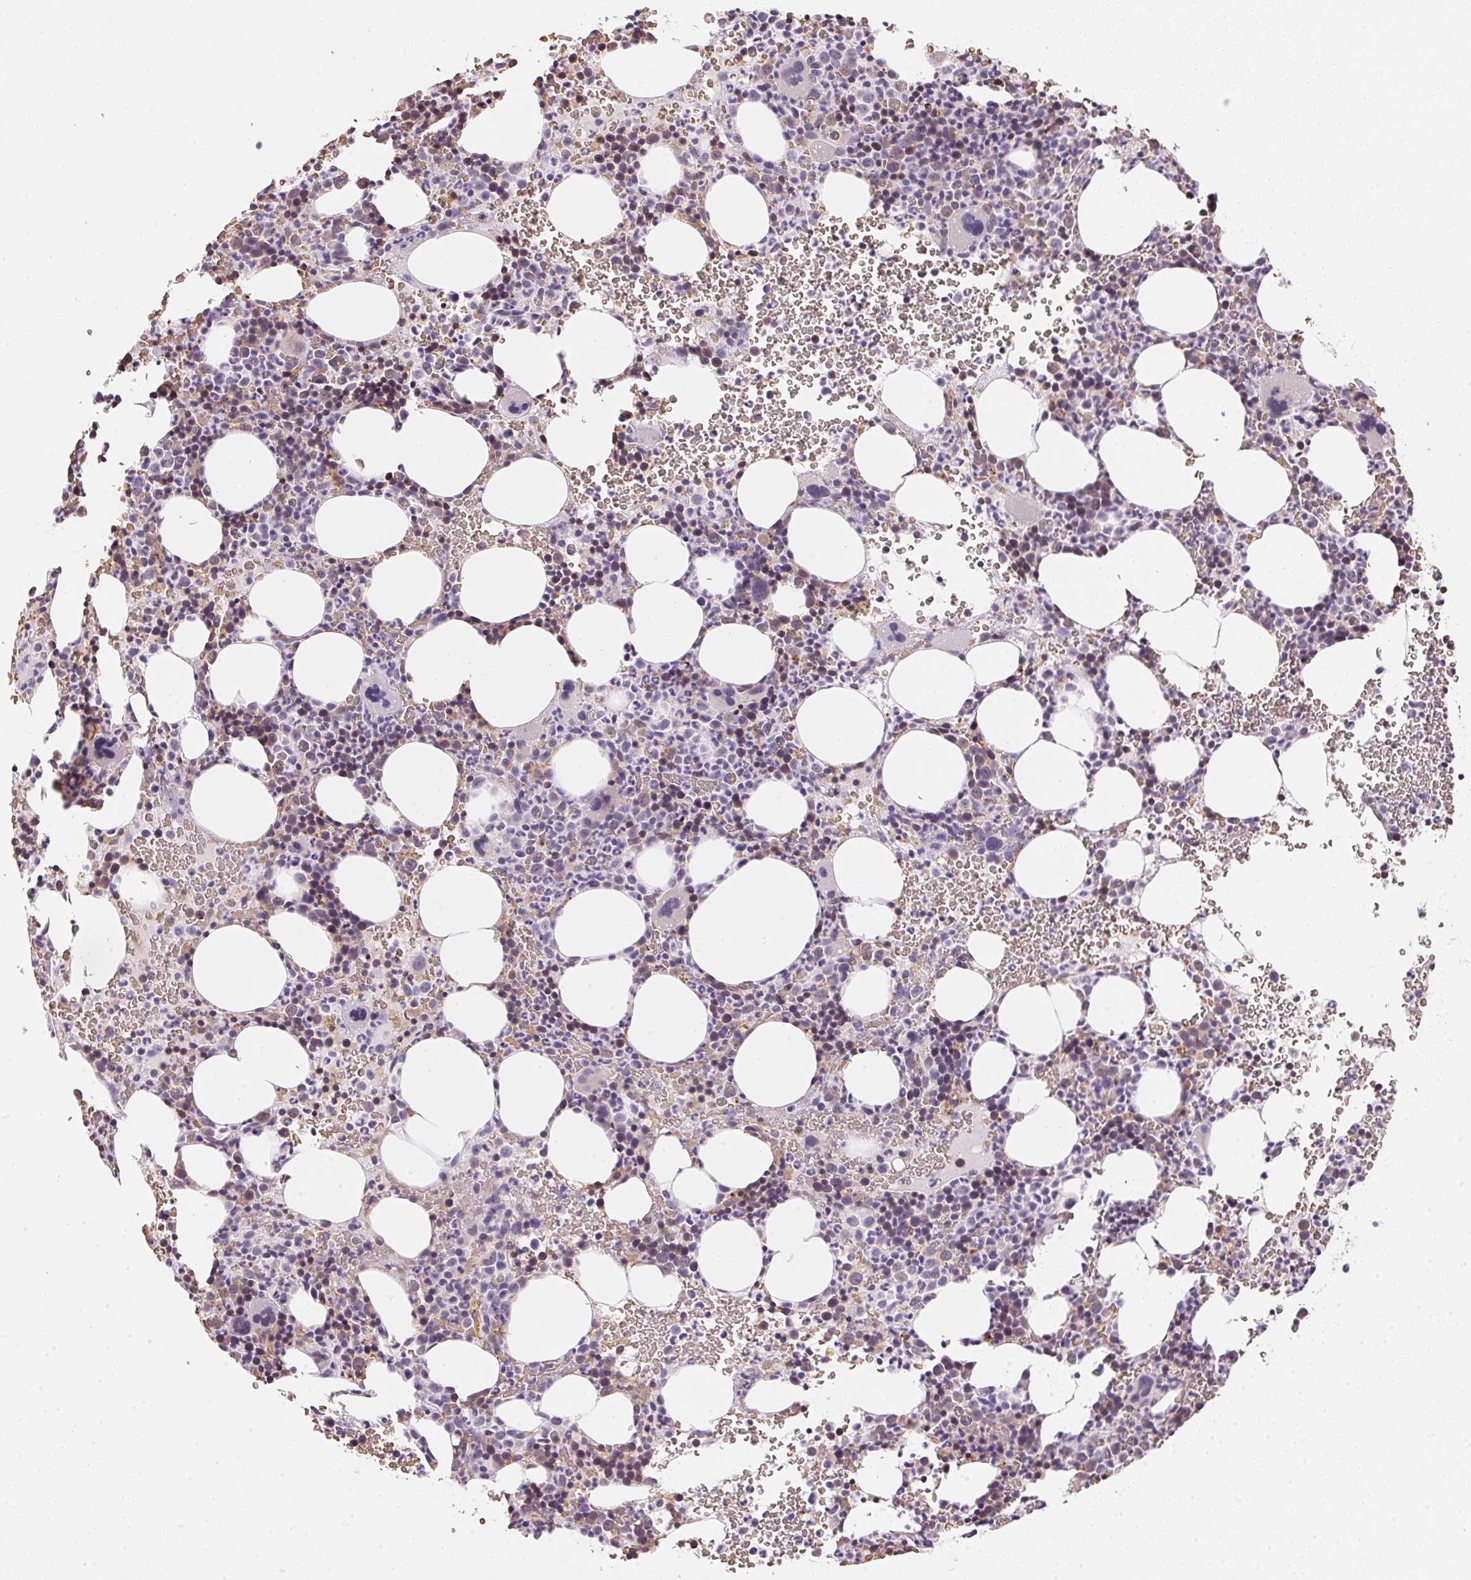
{"staining": {"intensity": "weak", "quantity": "<25%", "location": "cytoplasmic/membranous"}, "tissue": "bone marrow", "cell_type": "Hematopoietic cells", "image_type": "normal", "snomed": [{"axis": "morphology", "description": "Normal tissue, NOS"}, {"axis": "topography", "description": "Bone marrow"}], "caption": "This is an immunohistochemistry histopathology image of normal bone marrow. There is no staining in hematopoietic cells.", "gene": "METTL13", "patient": {"sex": "male", "age": 63}}